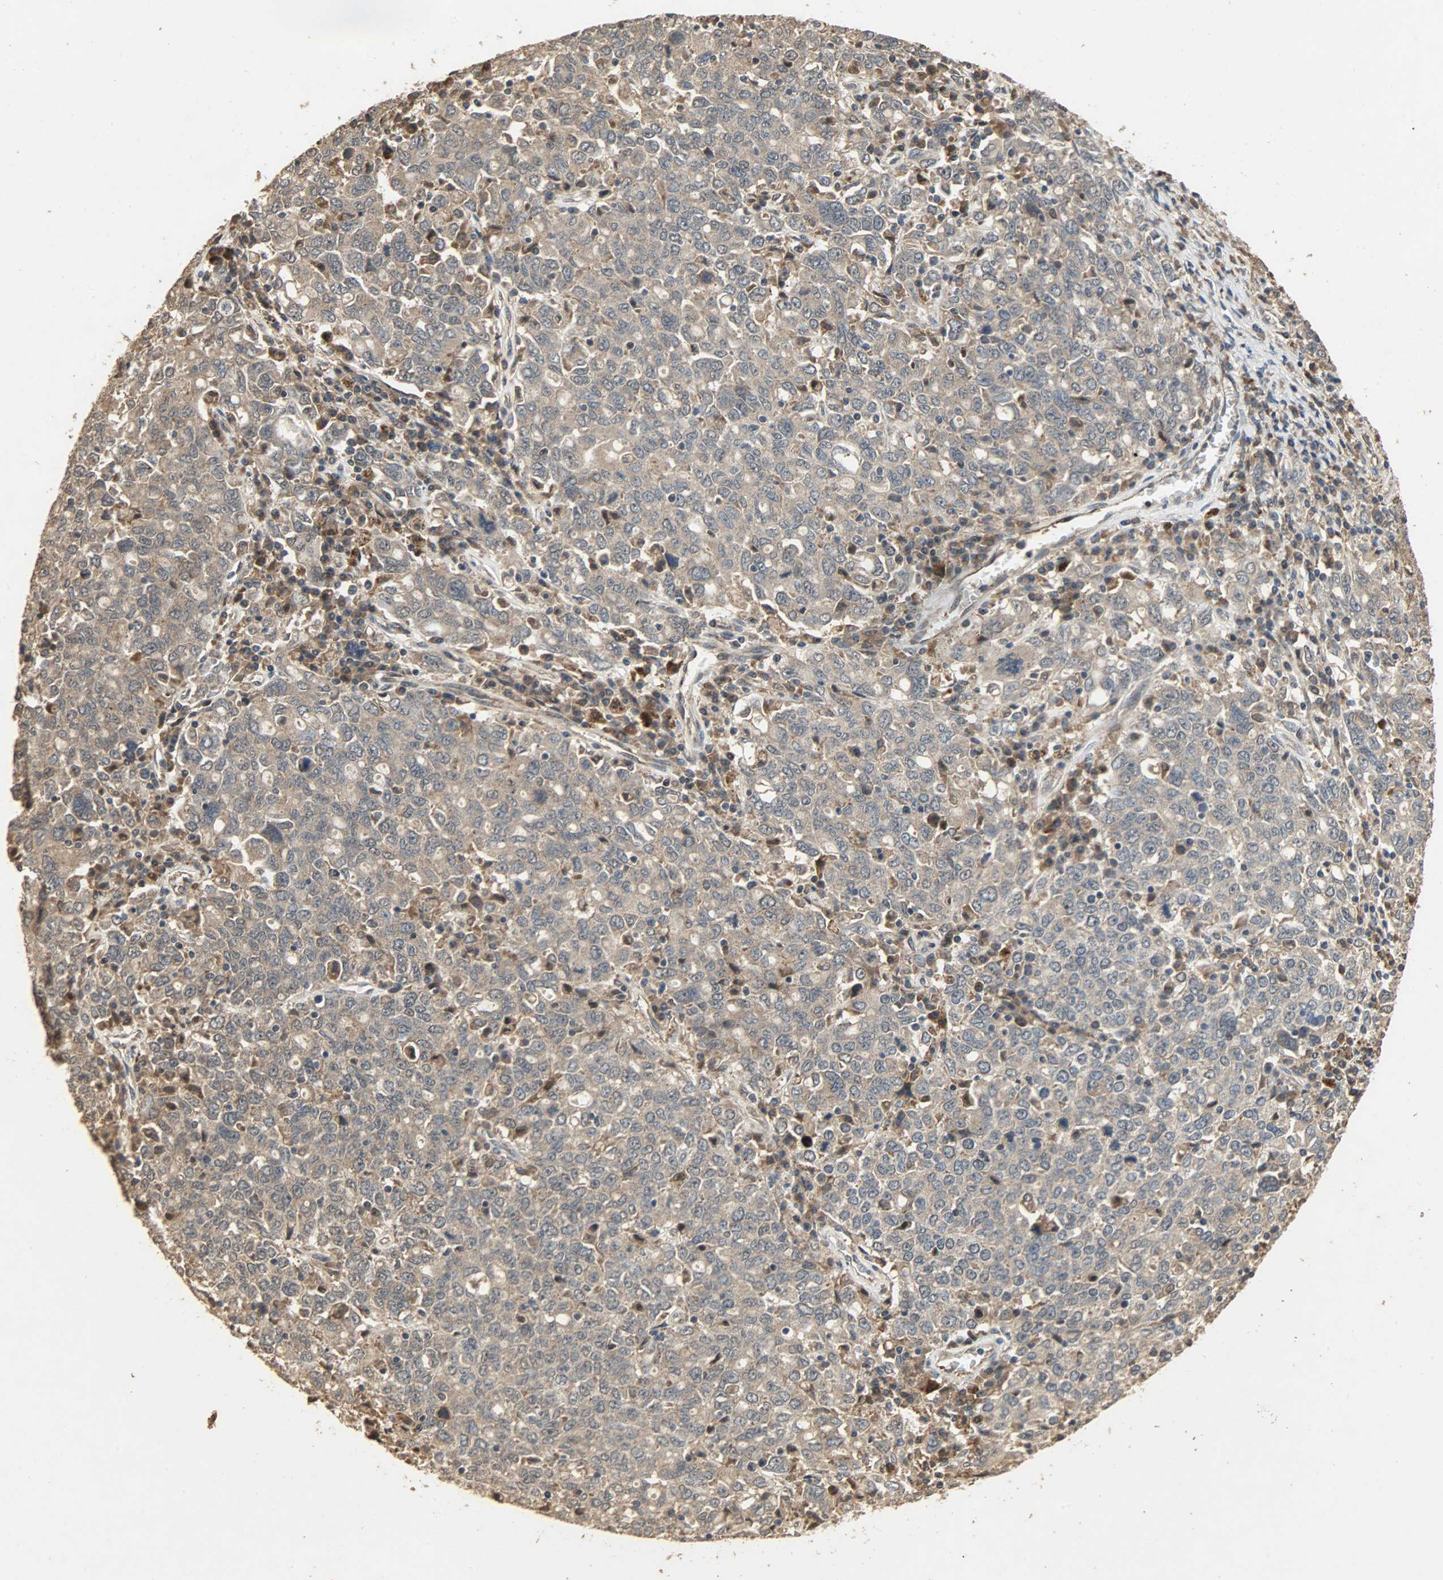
{"staining": {"intensity": "weak", "quantity": ">75%", "location": "cytoplasmic/membranous"}, "tissue": "ovarian cancer", "cell_type": "Tumor cells", "image_type": "cancer", "snomed": [{"axis": "morphology", "description": "Carcinoma, endometroid"}, {"axis": "topography", "description": "Ovary"}], "caption": "The photomicrograph demonstrates staining of ovarian endometroid carcinoma, revealing weak cytoplasmic/membranous protein staining (brown color) within tumor cells.", "gene": "CDKN2C", "patient": {"sex": "female", "age": 62}}